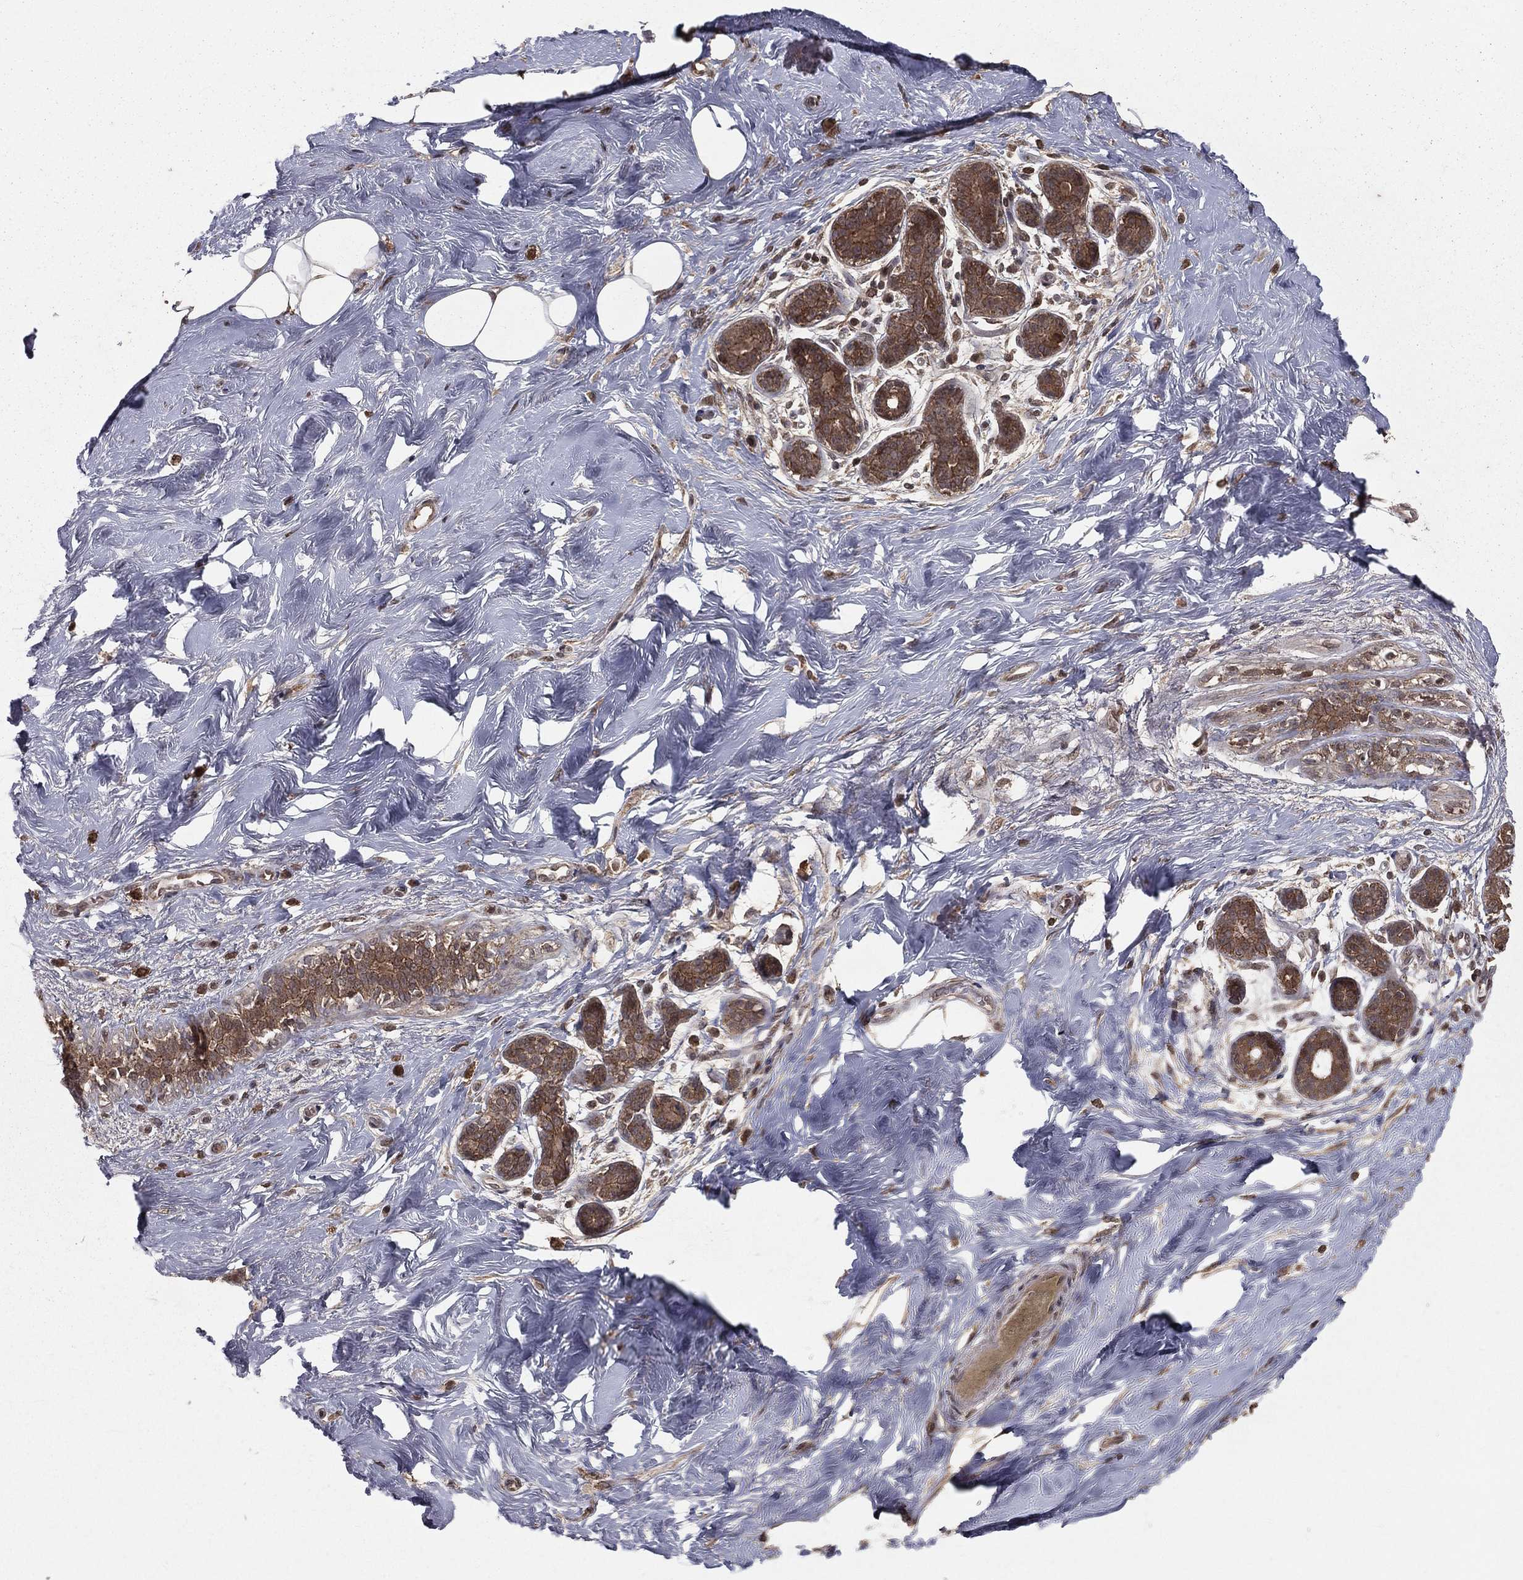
{"staining": {"intensity": "weak", "quantity": "<25%", "location": "cytoplasmic/membranous"}, "tissue": "breast", "cell_type": "Adipocytes", "image_type": "normal", "snomed": [{"axis": "morphology", "description": "Normal tissue, NOS"}, {"axis": "topography", "description": "Breast"}], "caption": "Breast stained for a protein using IHC shows no positivity adipocytes.", "gene": "ZDHHC15", "patient": {"sex": "female", "age": 43}}